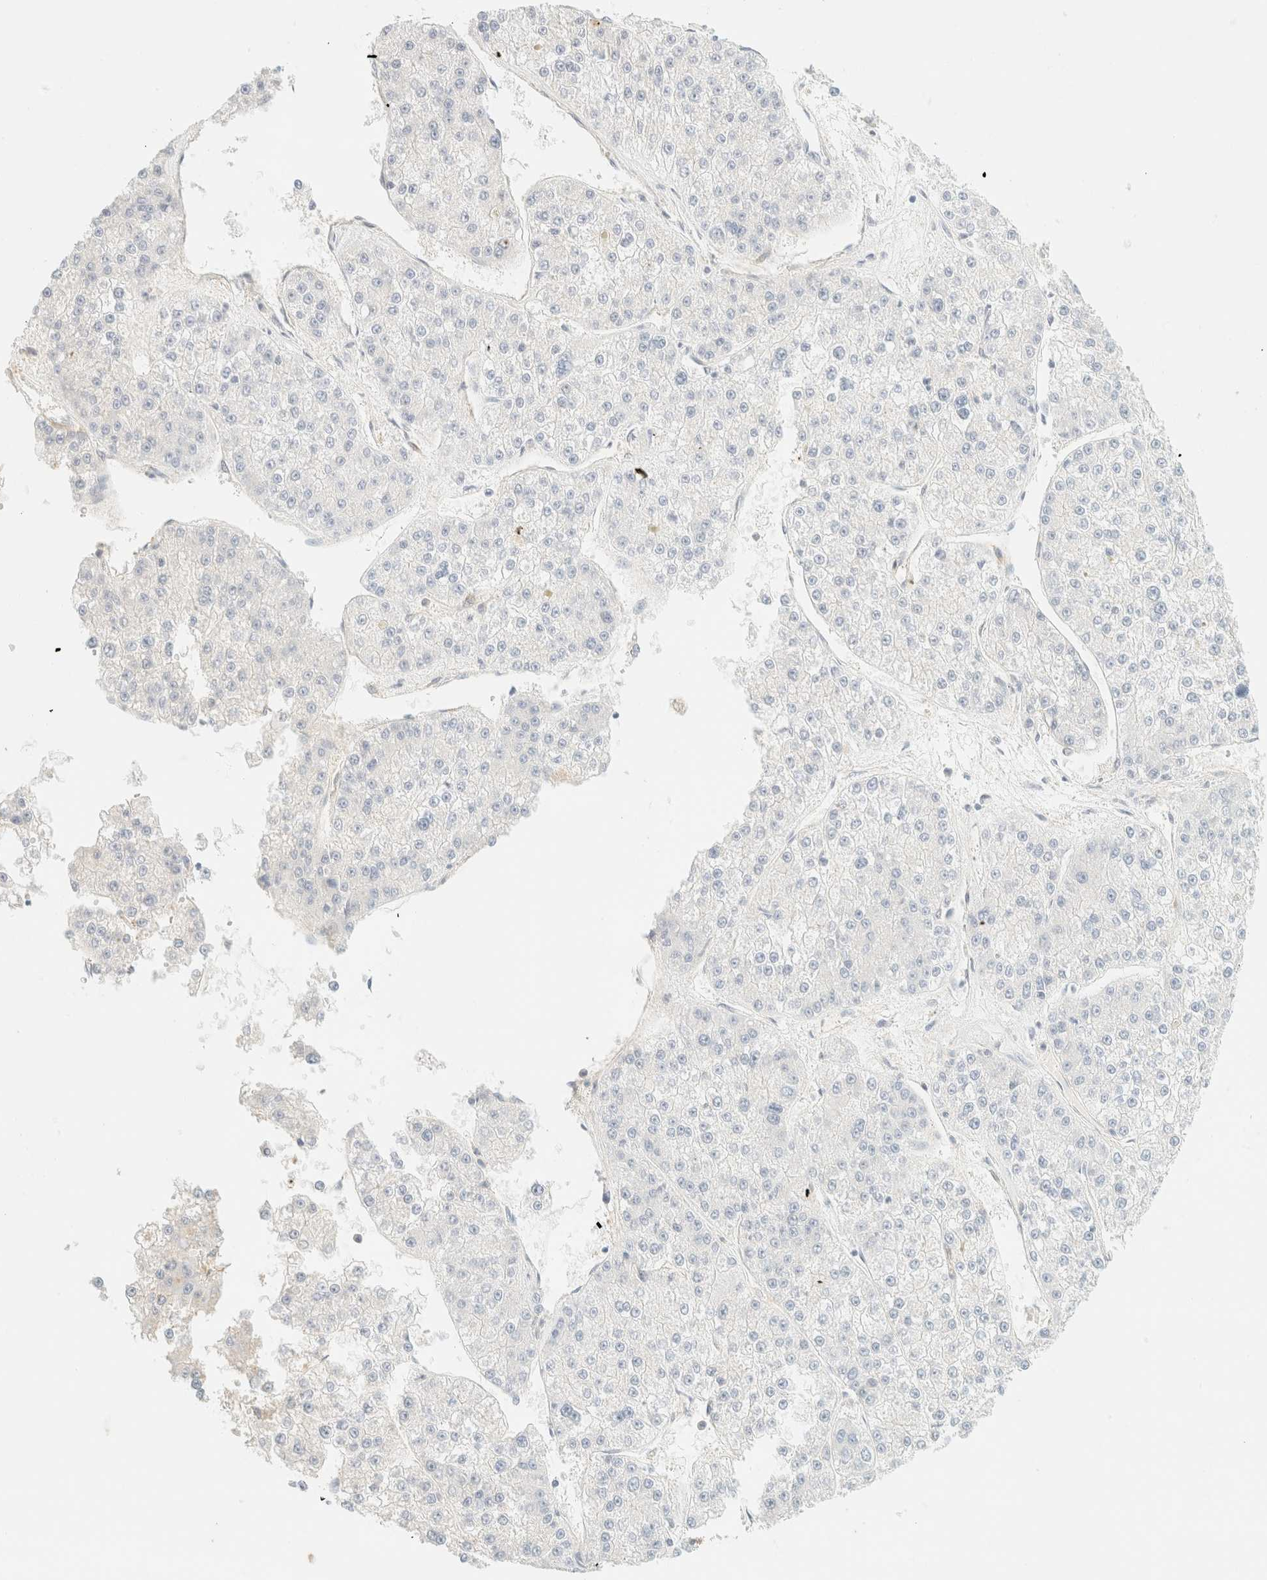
{"staining": {"intensity": "negative", "quantity": "none", "location": "none"}, "tissue": "liver cancer", "cell_type": "Tumor cells", "image_type": "cancer", "snomed": [{"axis": "morphology", "description": "Carcinoma, Hepatocellular, NOS"}, {"axis": "topography", "description": "Liver"}], "caption": "Liver cancer (hepatocellular carcinoma) stained for a protein using immunohistochemistry shows no positivity tumor cells.", "gene": "FHOD1", "patient": {"sex": "female", "age": 73}}